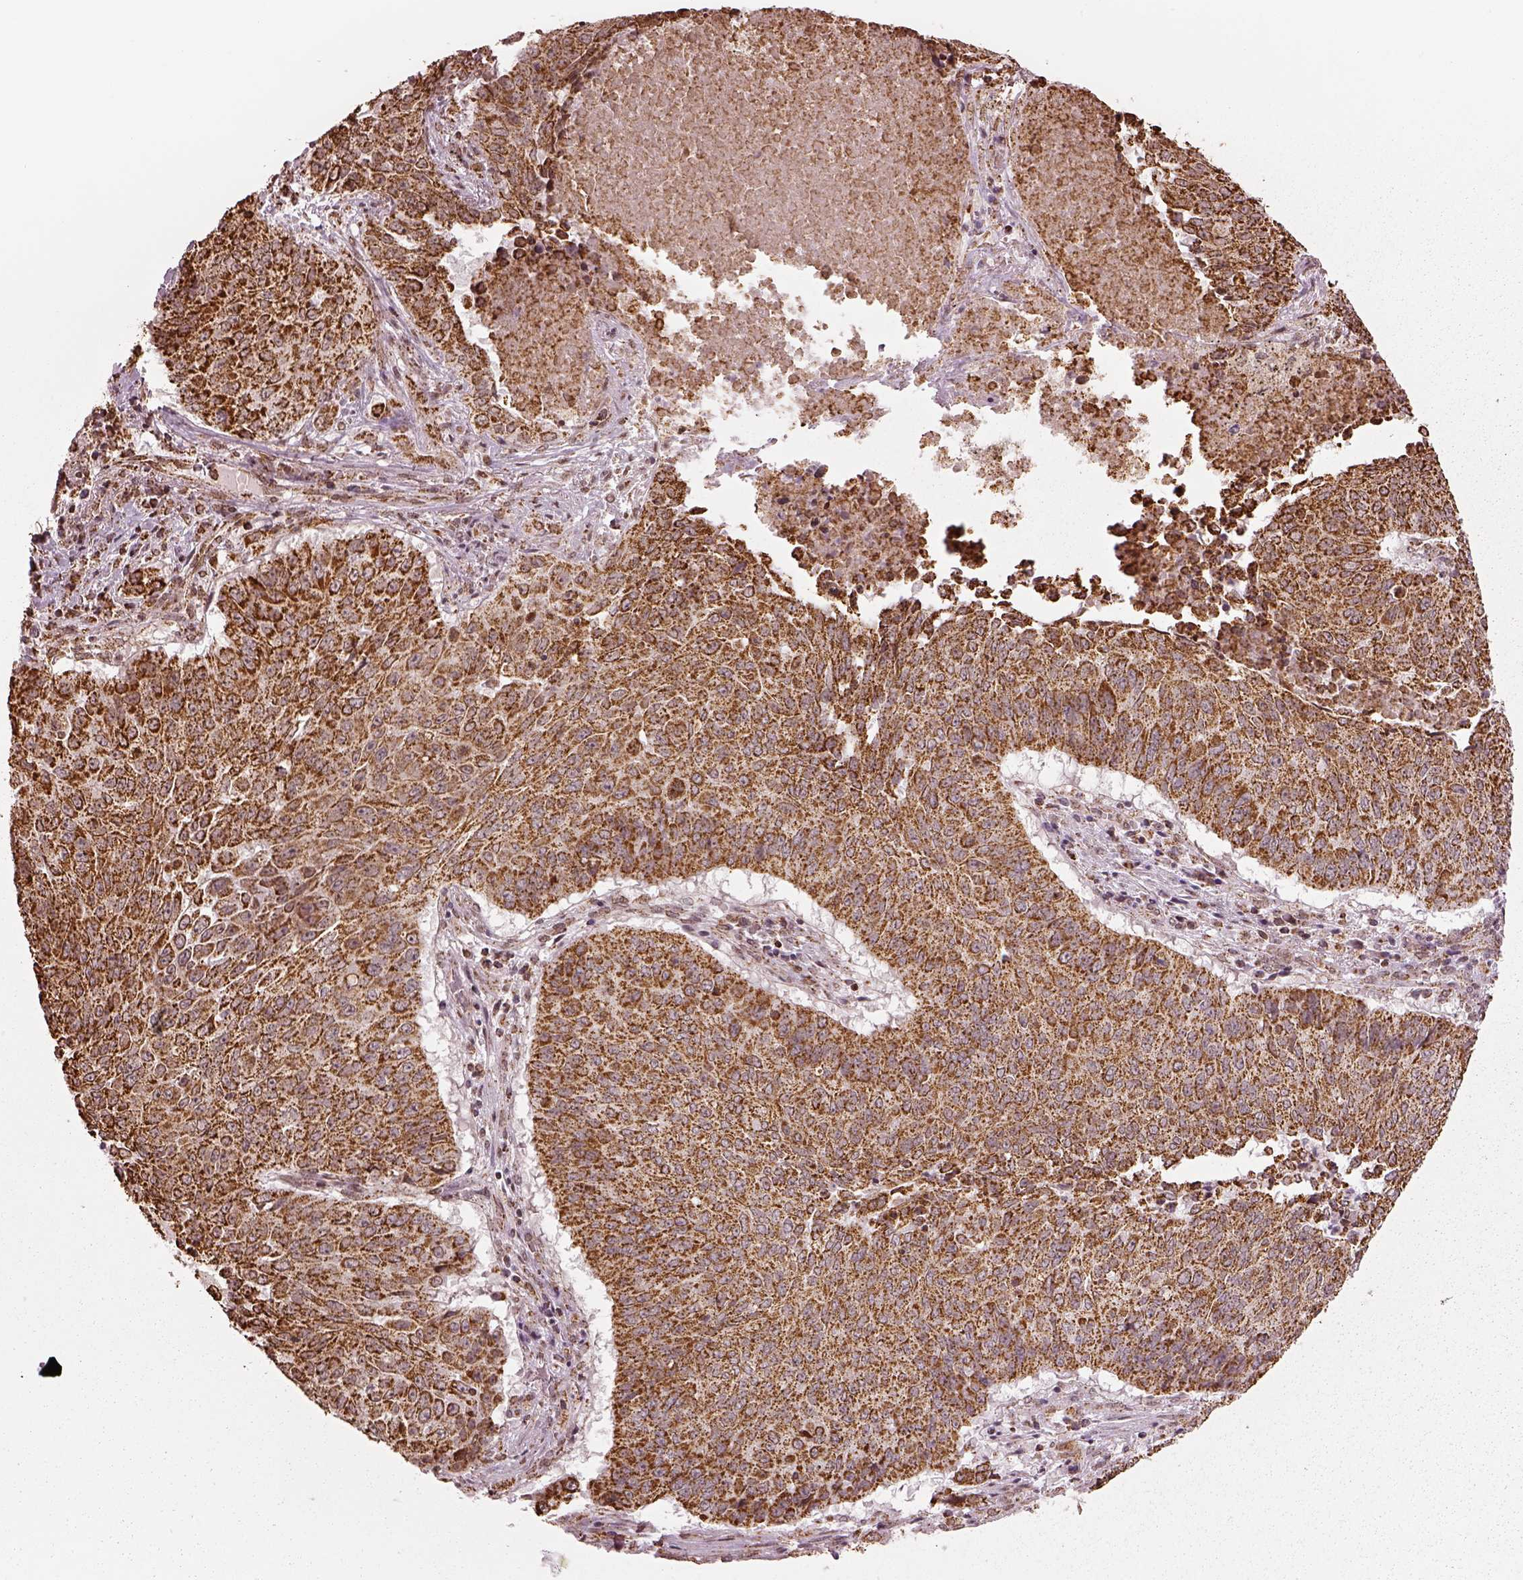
{"staining": {"intensity": "strong", "quantity": ">75%", "location": "cytoplasmic/membranous"}, "tissue": "lung cancer", "cell_type": "Tumor cells", "image_type": "cancer", "snomed": [{"axis": "morphology", "description": "Normal tissue, NOS"}, {"axis": "morphology", "description": "Squamous cell carcinoma, NOS"}, {"axis": "topography", "description": "Bronchus"}, {"axis": "topography", "description": "Lung"}], "caption": "A high amount of strong cytoplasmic/membranous positivity is present in approximately >75% of tumor cells in lung cancer (squamous cell carcinoma) tissue.", "gene": "ACOT2", "patient": {"sex": "male", "age": 64}}